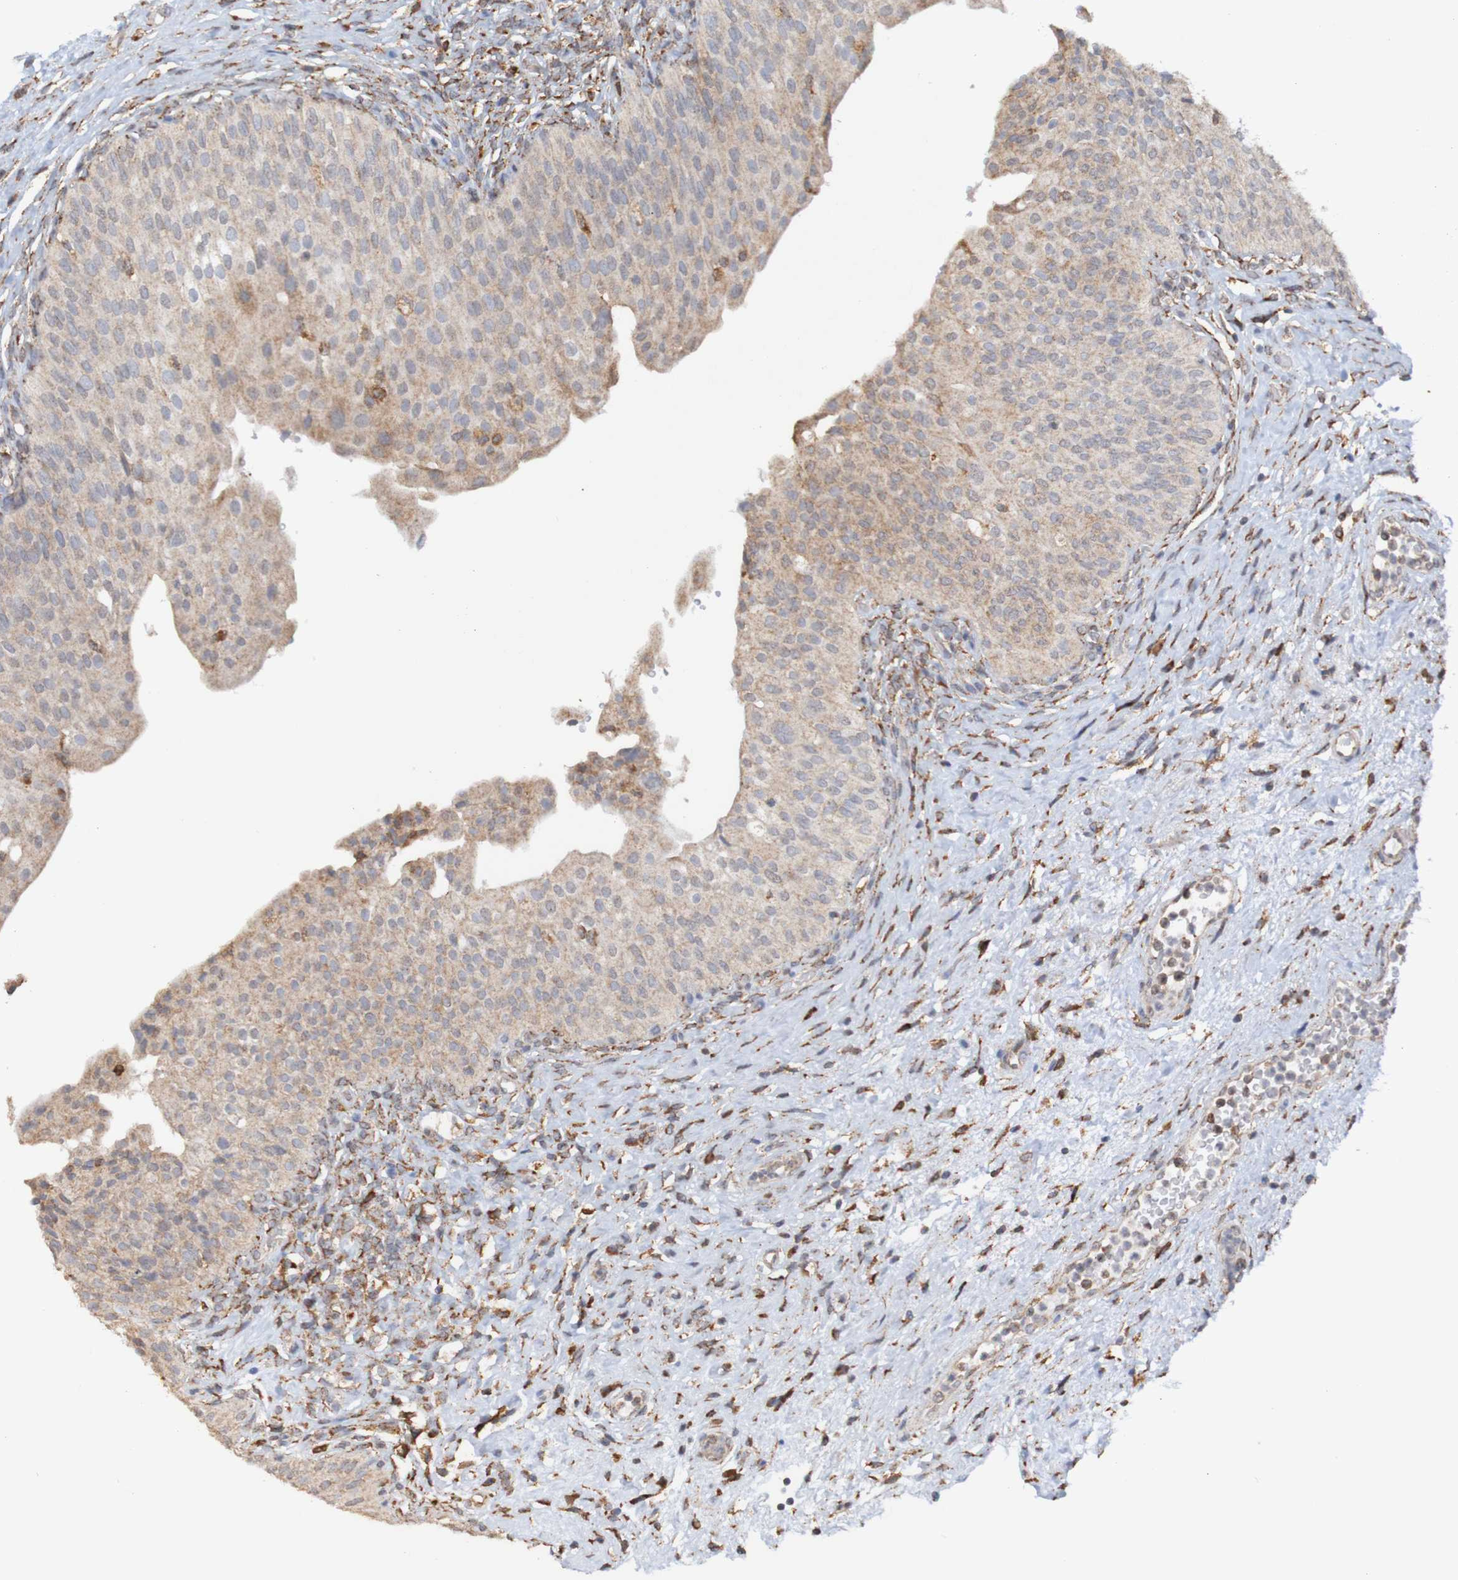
{"staining": {"intensity": "moderate", "quantity": "<25%", "location": "cytoplasmic/membranous"}, "tissue": "urinary bladder", "cell_type": "Urothelial cells", "image_type": "normal", "snomed": [{"axis": "morphology", "description": "Normal tissue, NOS"}, {"axis": "topography", "description": "Urinary bladder"}], "caption": "Normal urinary bladder demonstrates moderate cytoplasmic/membranous expression in approximately <25% of urothelial cells.", "gene": "PDIA3", "patient": {"sex": "male", "age": 46}}